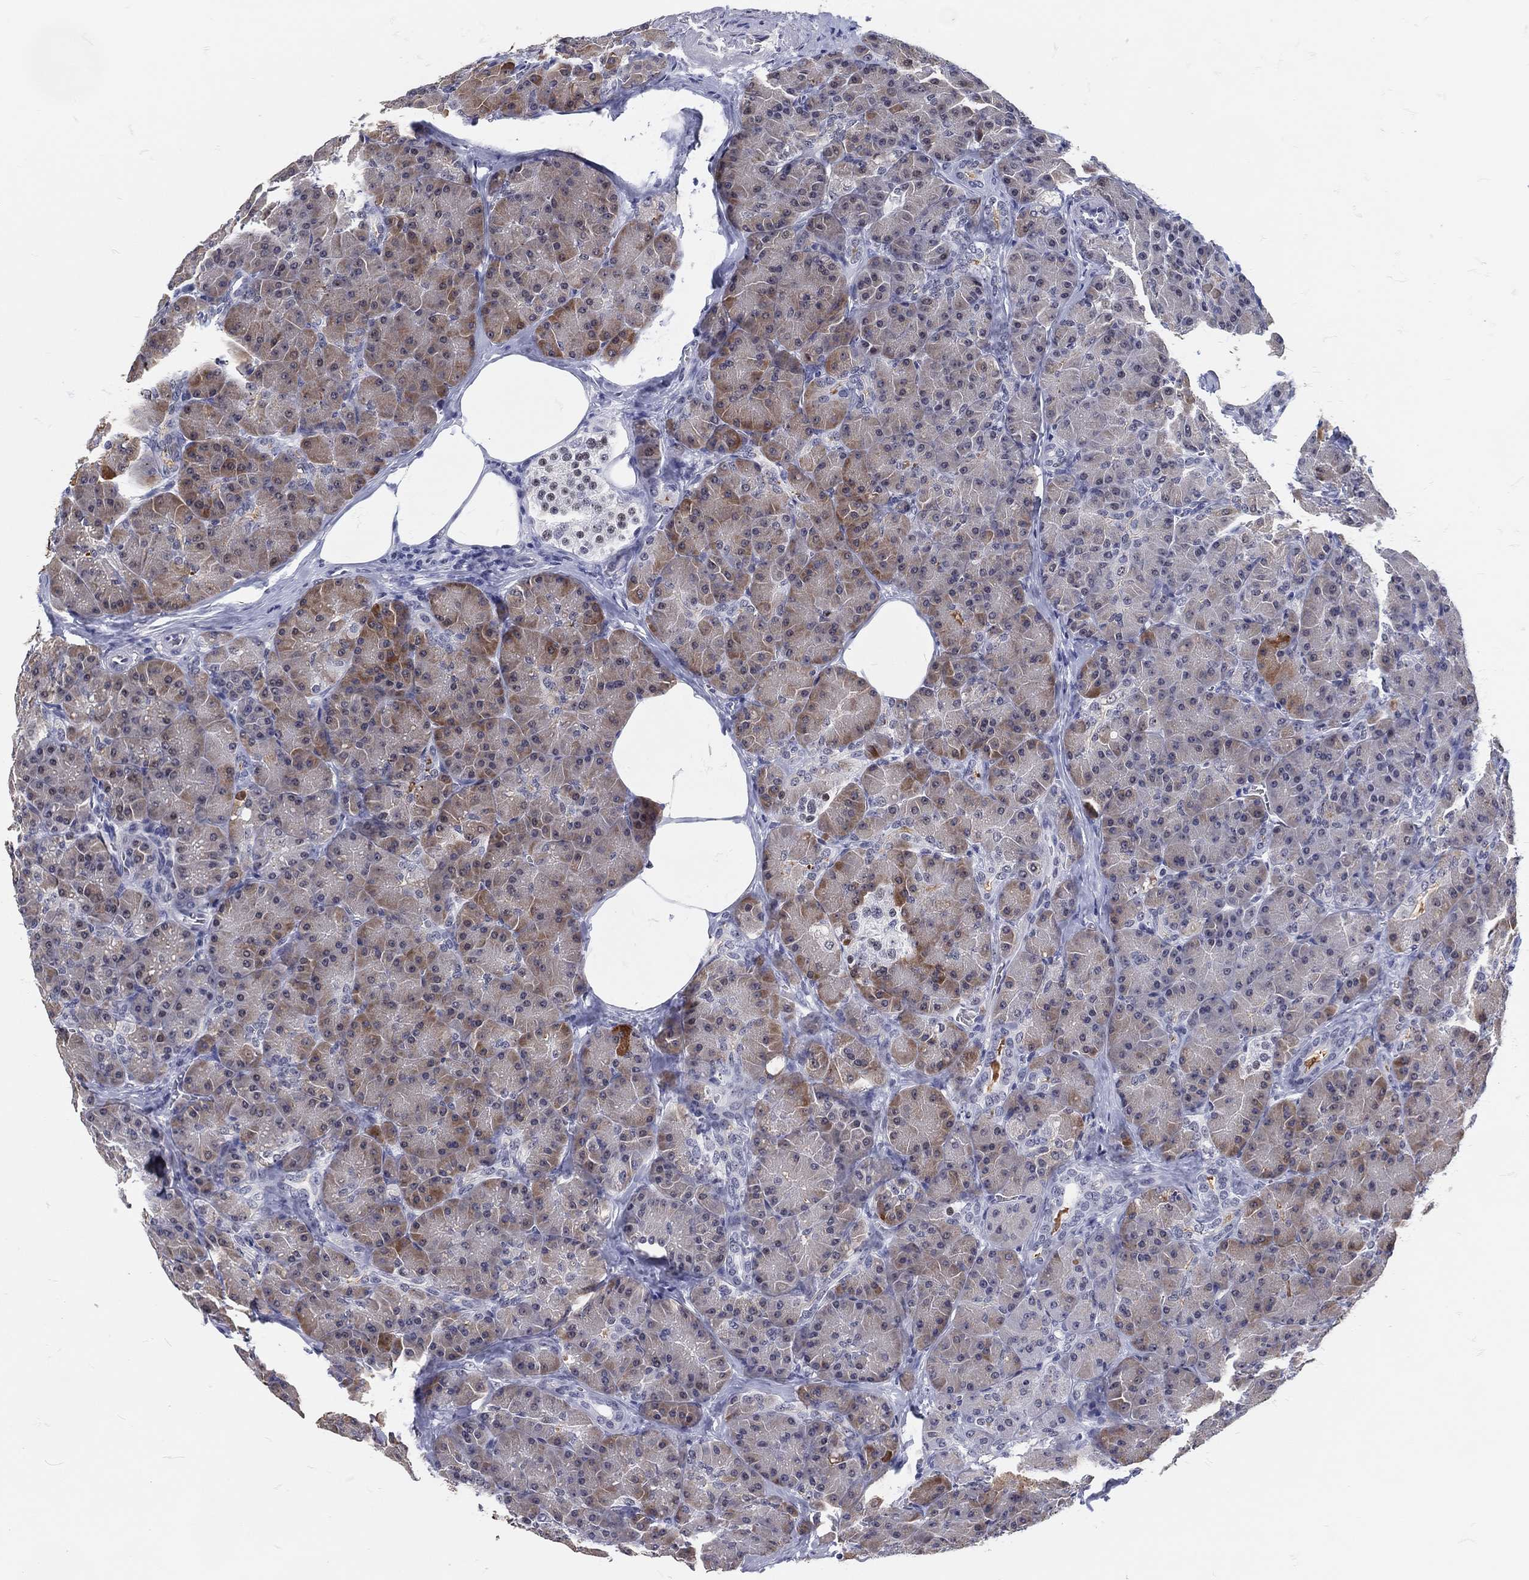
{"staining": {"intensity": "moderate", "quantity": "<25%", "location": "cytoplasmic/membranous"}, "tissue": "pancreas", "cell_type": "Exocrine glandular cells", "image_type": "normal", "snomed": [{"axis": "morphology", "description": "Normal tissue, NOS"}, {"axis": "topography", "description": "Pancreas"}], "caption": "Protein analysis of normal pancreas reveals moderate cytoplasmic/membranous staining in approximately <25% of exocrine glandular cells.", "gene": "MAPK8IP1", "patient": {"sex": "male", "age": 57}}